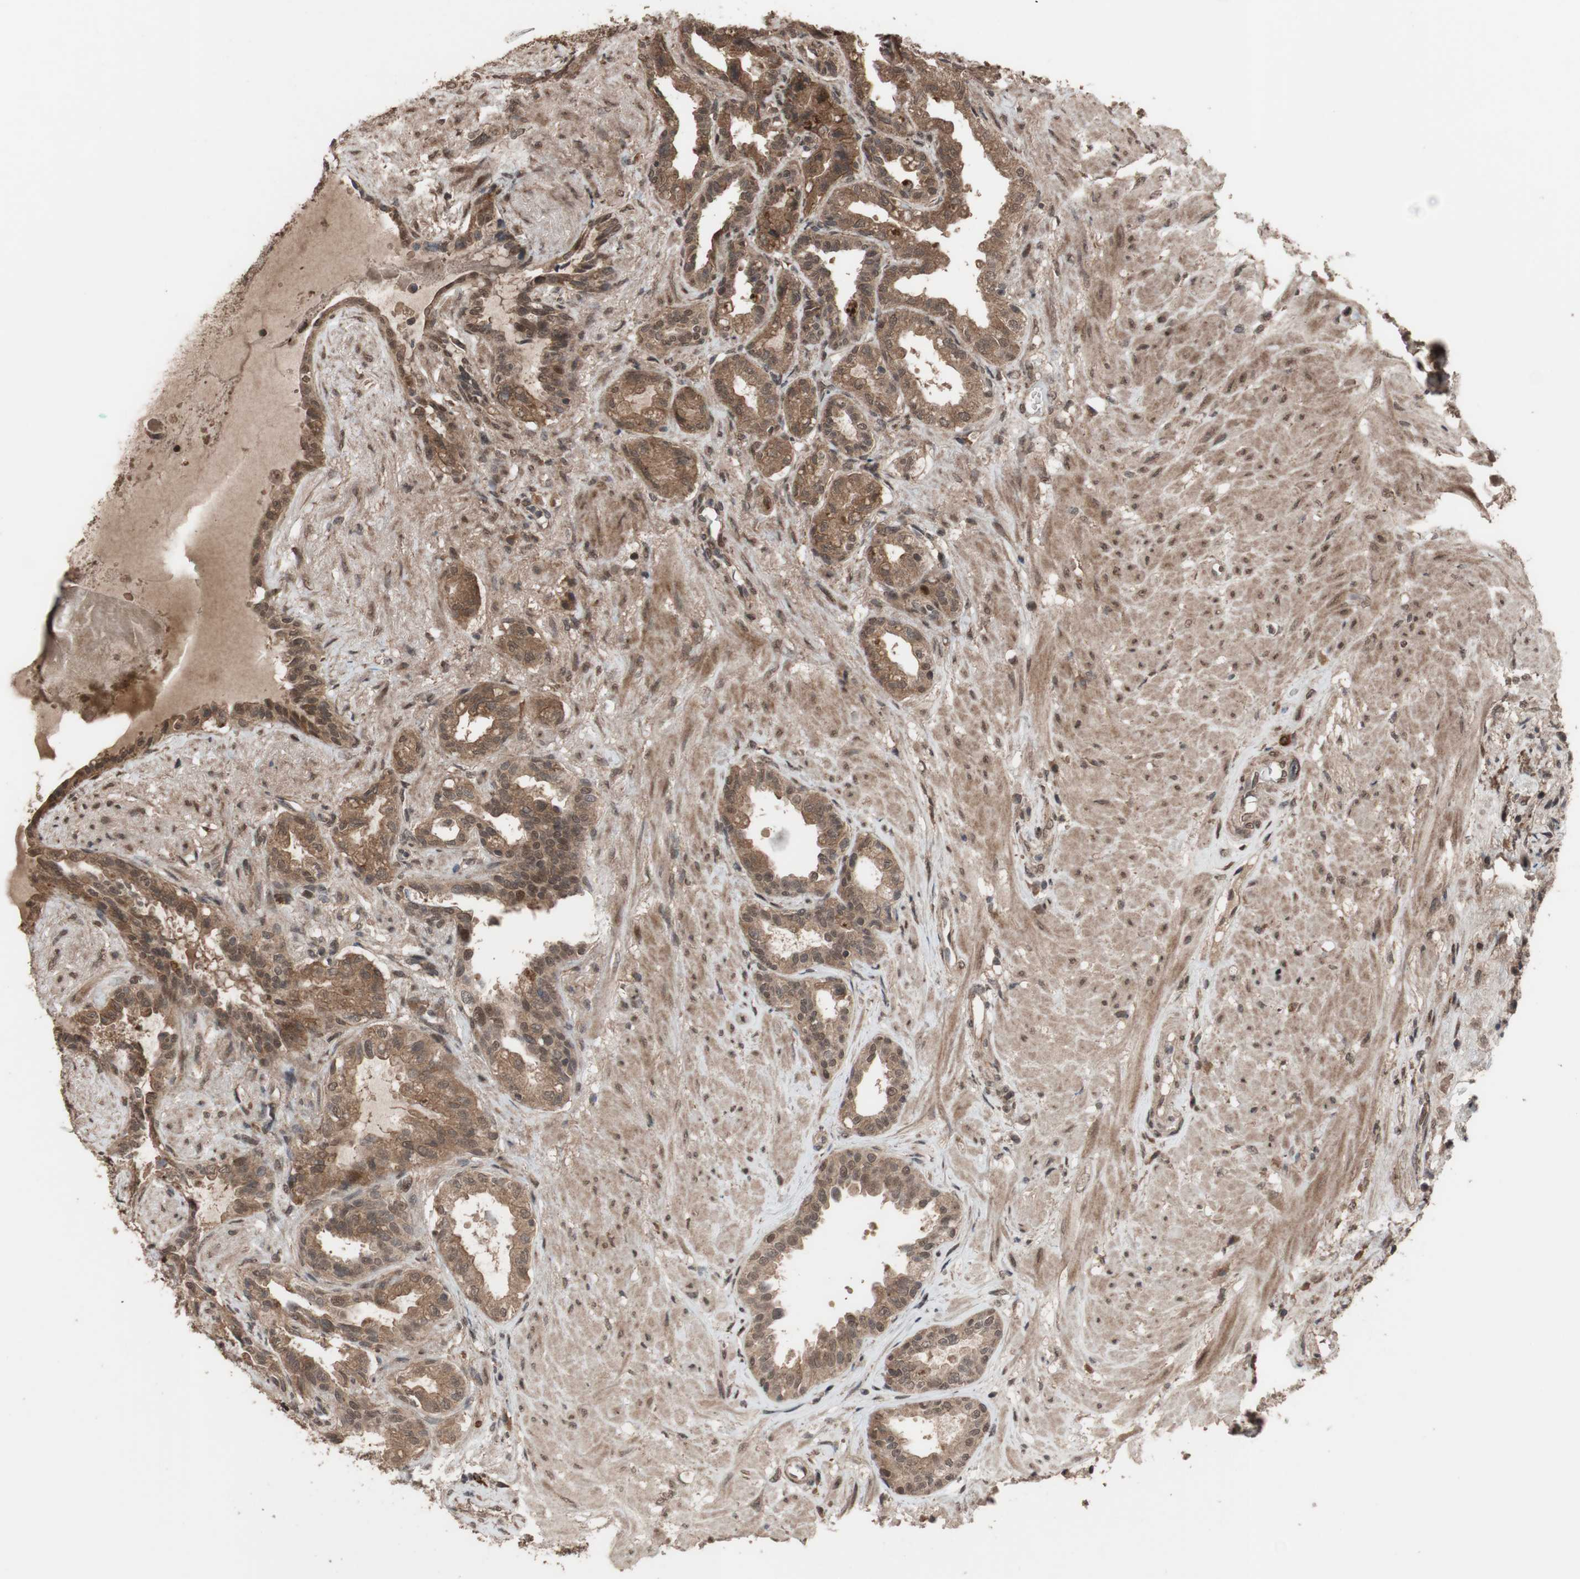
{"staining": {"intensity": "moderate", "quantity": ">75%", "location": "cytoplasmic/membranous"}, "tissue": "seminal vesicle", "cell_type": "Glandular cells", "image_type": "normal", "snomed": [{"axis": "morphology", "description": "Normal tissue, NOS"}, {"axis": "topography", "description": "Seminal veicle"}], "caption": "Glandular cells show moderate cytoplasmic/membranous expression in approximately >75% of cells in unremarkable seminal vesicle. (DAB = brown stain, brightfield microscopy at high magnification).", "gene": "KANSL1", "patient": {"sex": "male", "age": 61}}